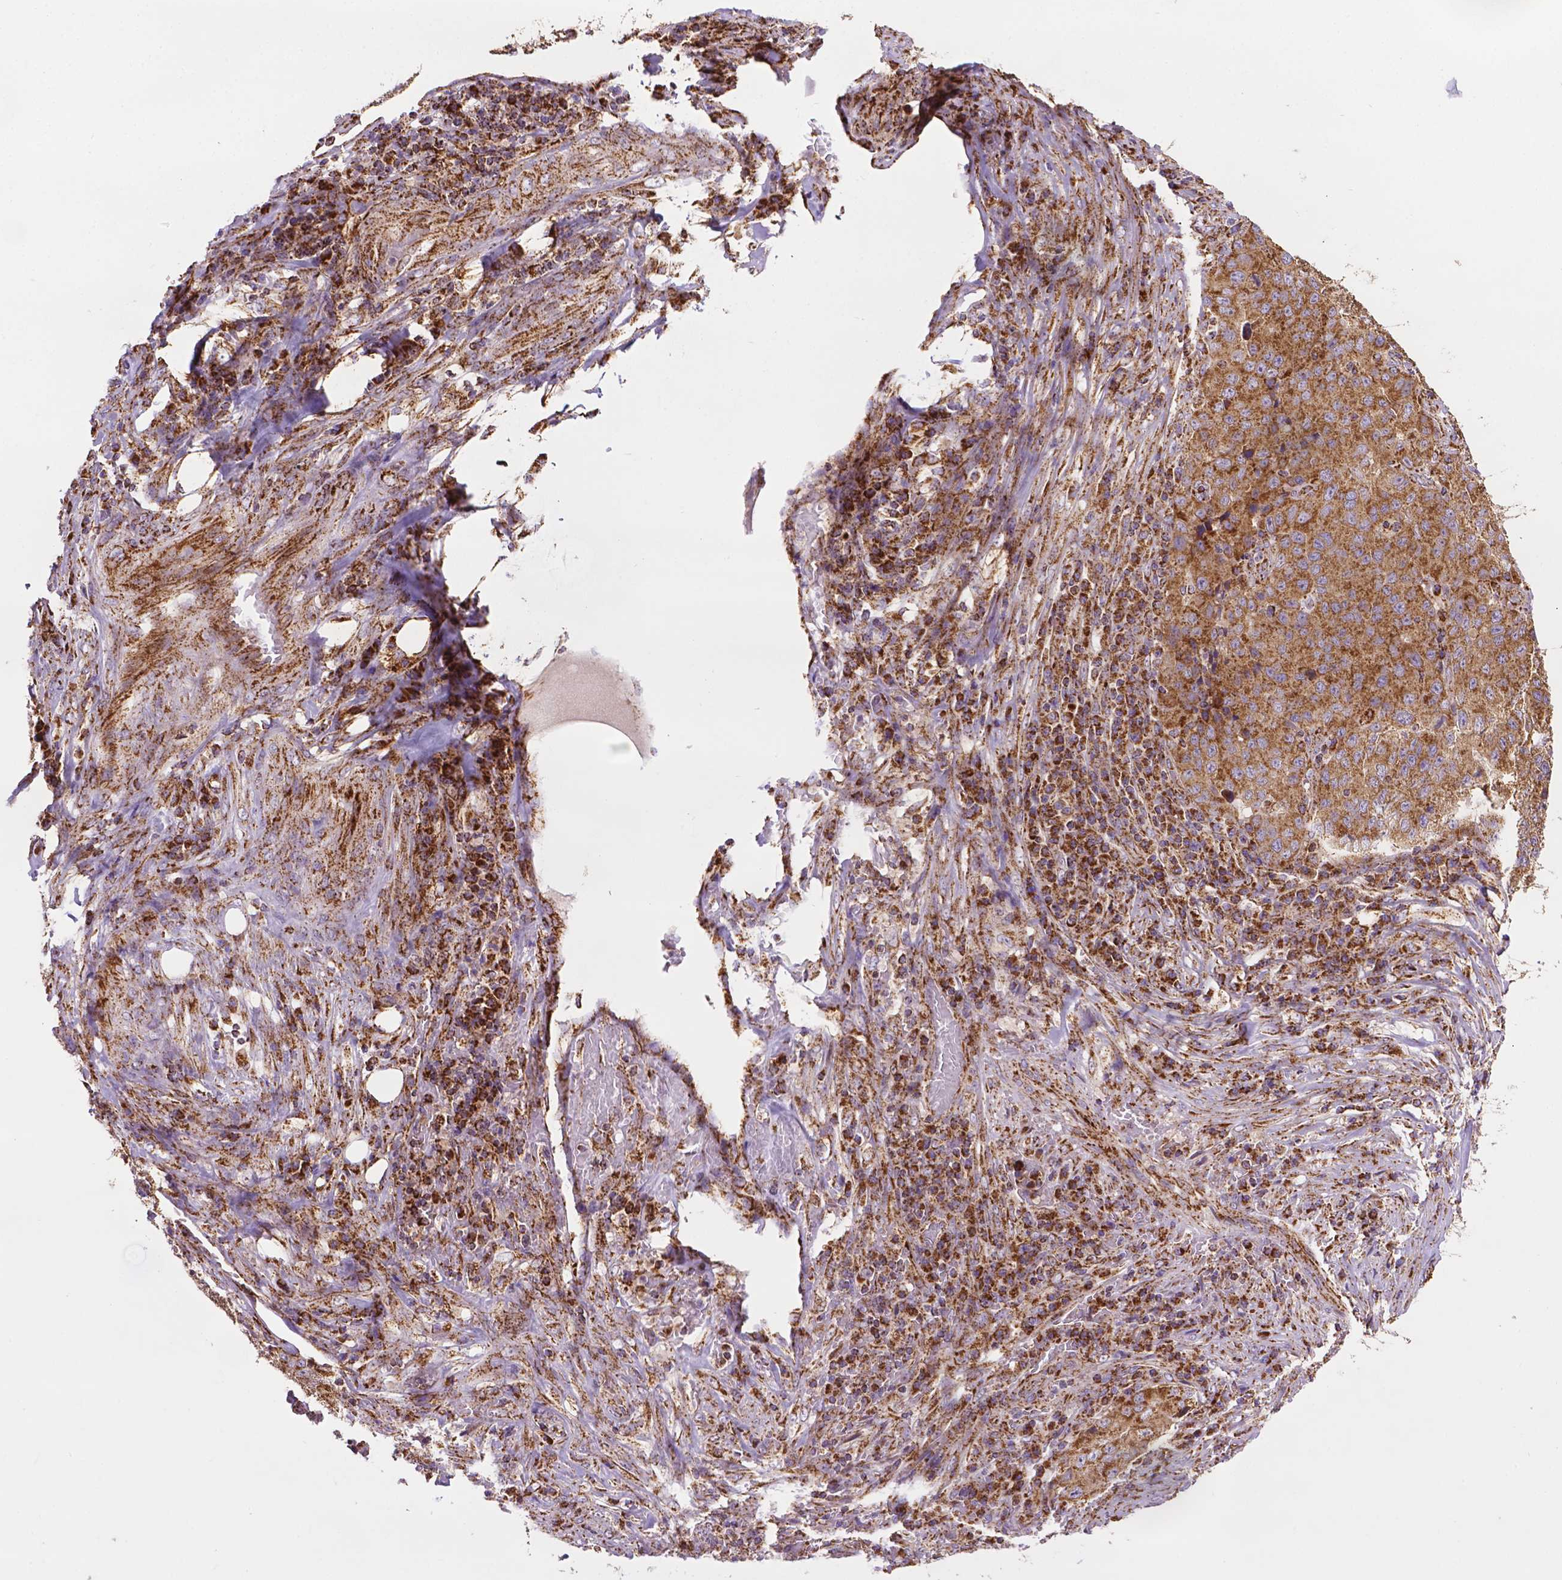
{"staining": {"intensity": "moderate", "quantity": ">75%", "location": "cytoplasmic/membranous"}, "tissue": "stomach cancer", "cell_type": "Tumor cells", "image_type": "cancer", "snomed": [{"axis": "morphology", "description": "Adenocarcinoma, NOS"}, {"axis": "topography", "description": "Stomach"}], "caption": "Brown immunohistochemical staining in human stomach adenocarcinoma displays moderate cytoplasmic/membranous positivity in about >75% of tumor cells.", "gene": "ILVBL", "patient": {"sex": "male", "age": 71}}